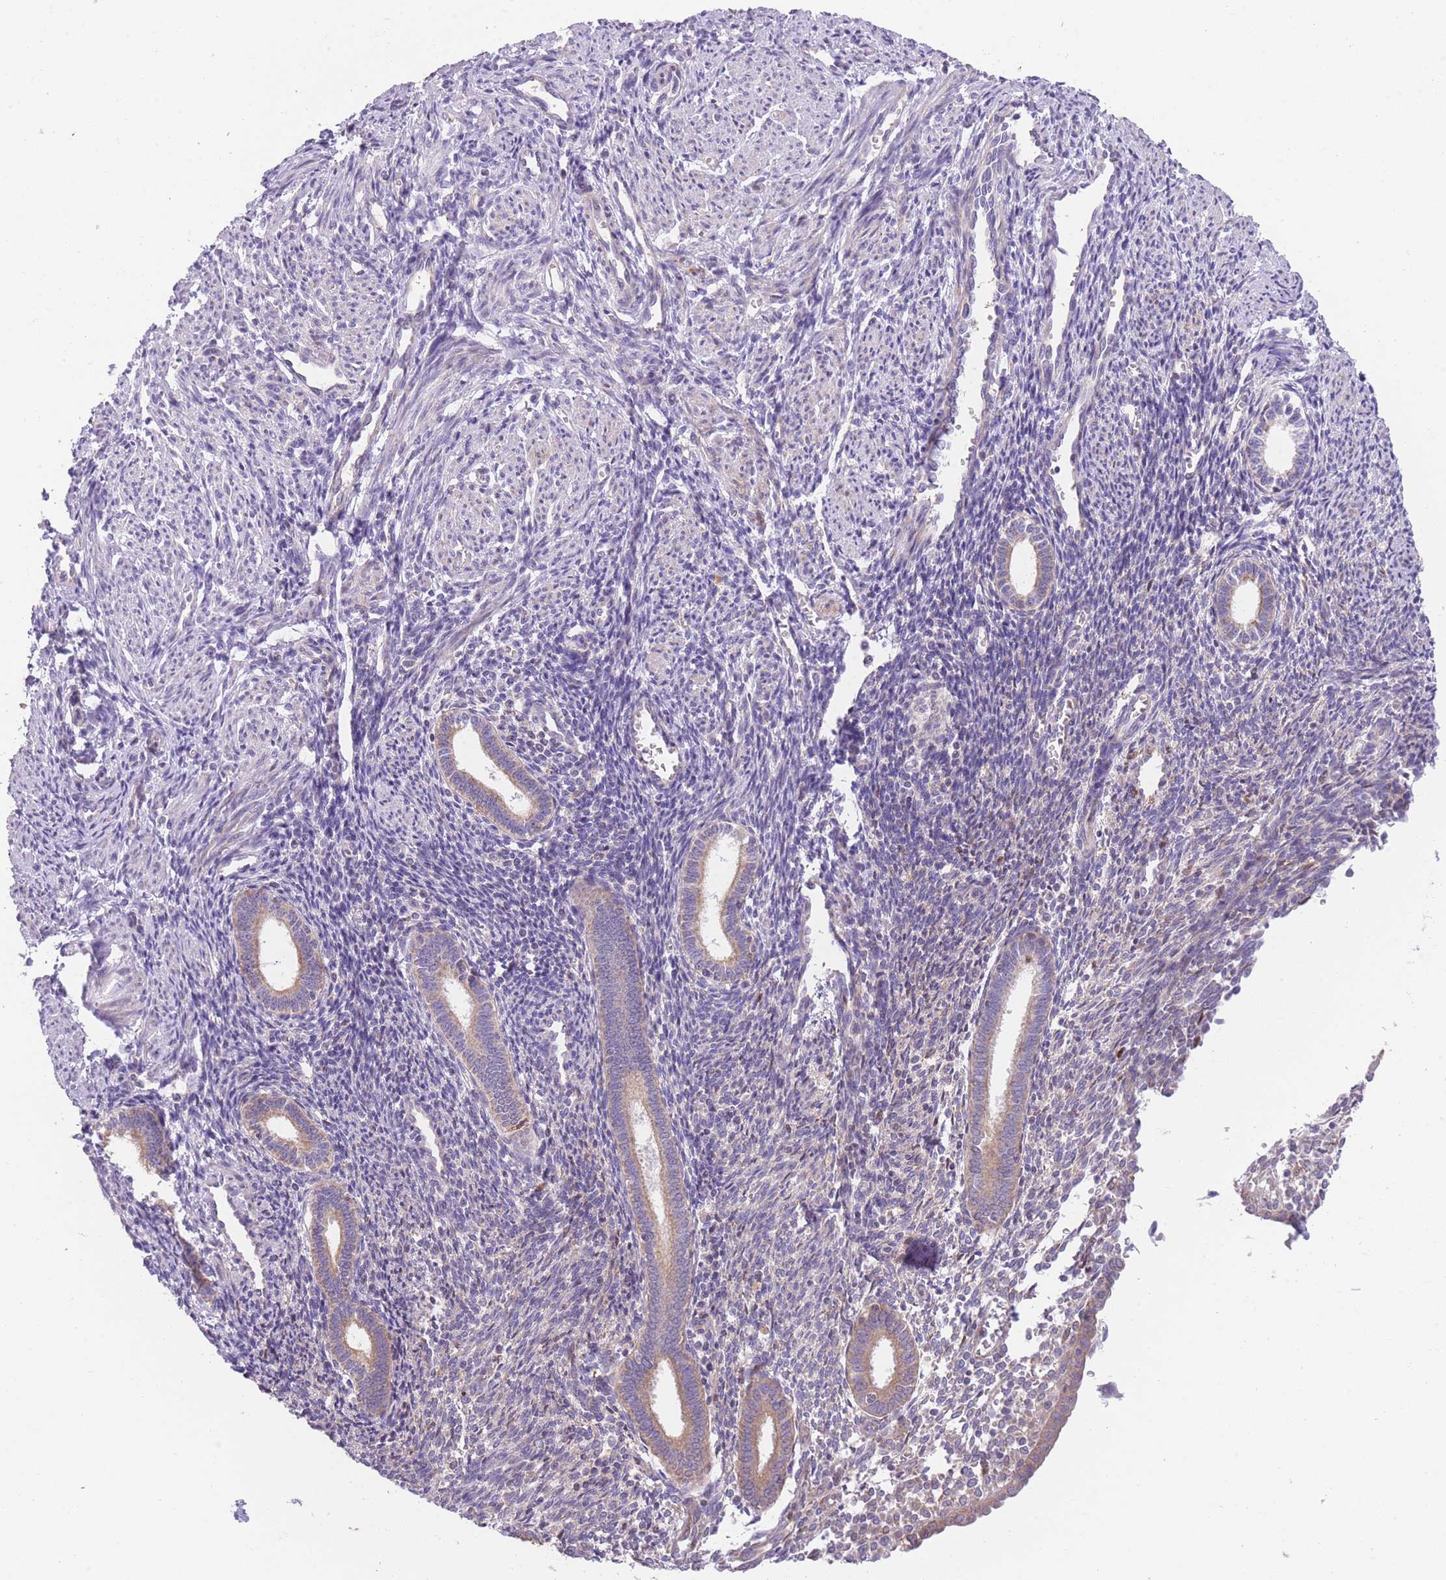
{"staining": {"intensity": "negative", "quantity": "none", "location": "none"}, "tissue": "endometrium", "cell_type": "Cells in endometrial stroma", "image_type": "normal", "snomed": [{"axis": "morphology", "description": "Normal tissue, NOS"}, {"axis": "topography", "description": "Endometrium"}], "caption": "Micrograph shows no significant protein positivity in cells in endometrial stroma of normal endometrium. (DAB (3,3'-diaminobenzidine) immunohistochemistry with hematoxylin counter stain).", "gene": "BOLA2B", "patient": {"sex": "female", "age": 32}}